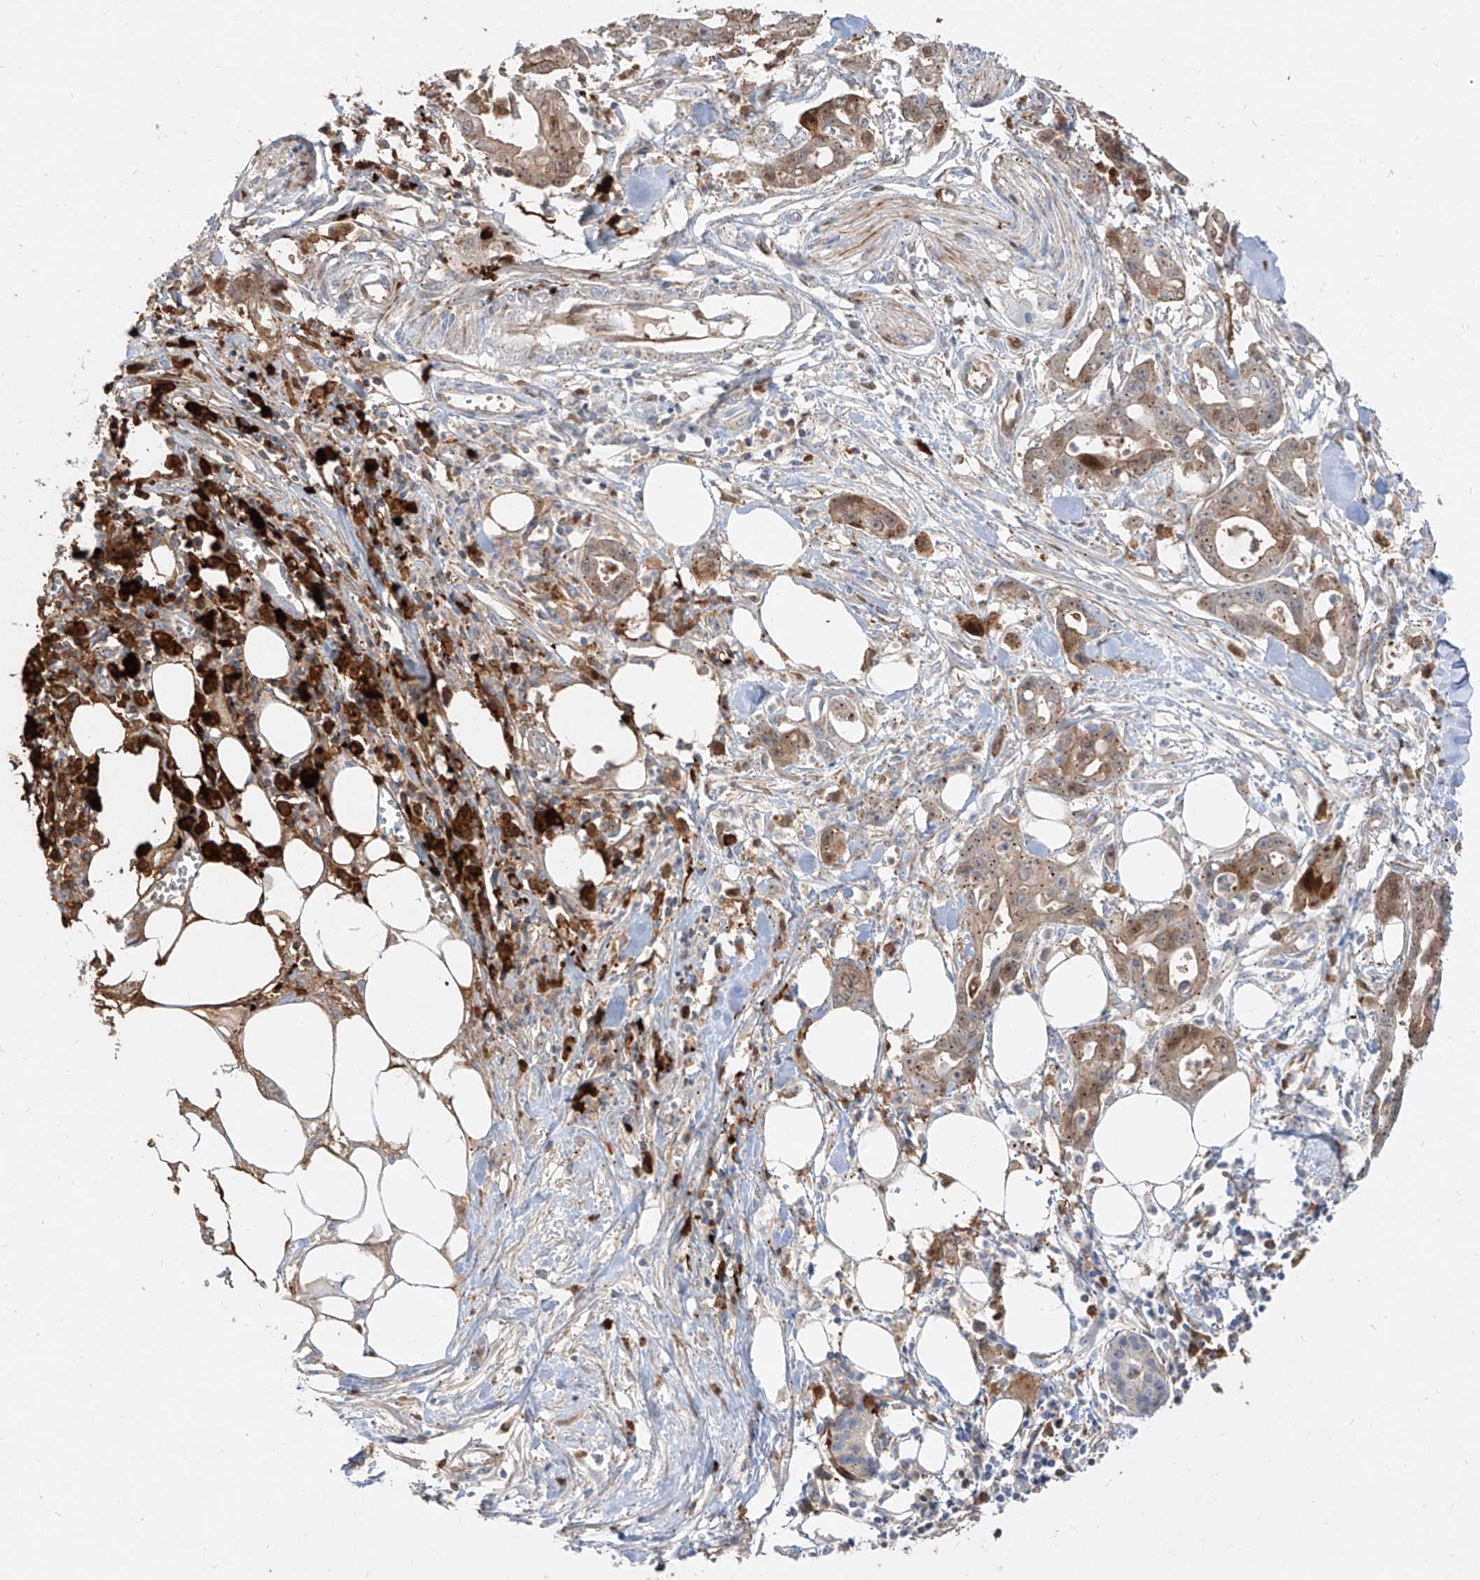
{"staining": {"intensity": "weak", "quantity": "25%-75%", "location": "cytoplasmic/membranous"}, "tissue": "pancreatic cancer", "cell_type": "Tumor cells", "image_type": "cancer", "snomed": [{"axis": "morphology", "description": "Adenocarcinoma, NOS"}, {"axis": "topography", "description": "Pancreas"}], "caption": "Adenocarcinoma (pancreatic) tissue demonstrates weak cytoplasmic/membranous staining in about 25%-75% of tumor cells", "gene": "KYNU", "patient": {"sex": "male", "age": 68}}